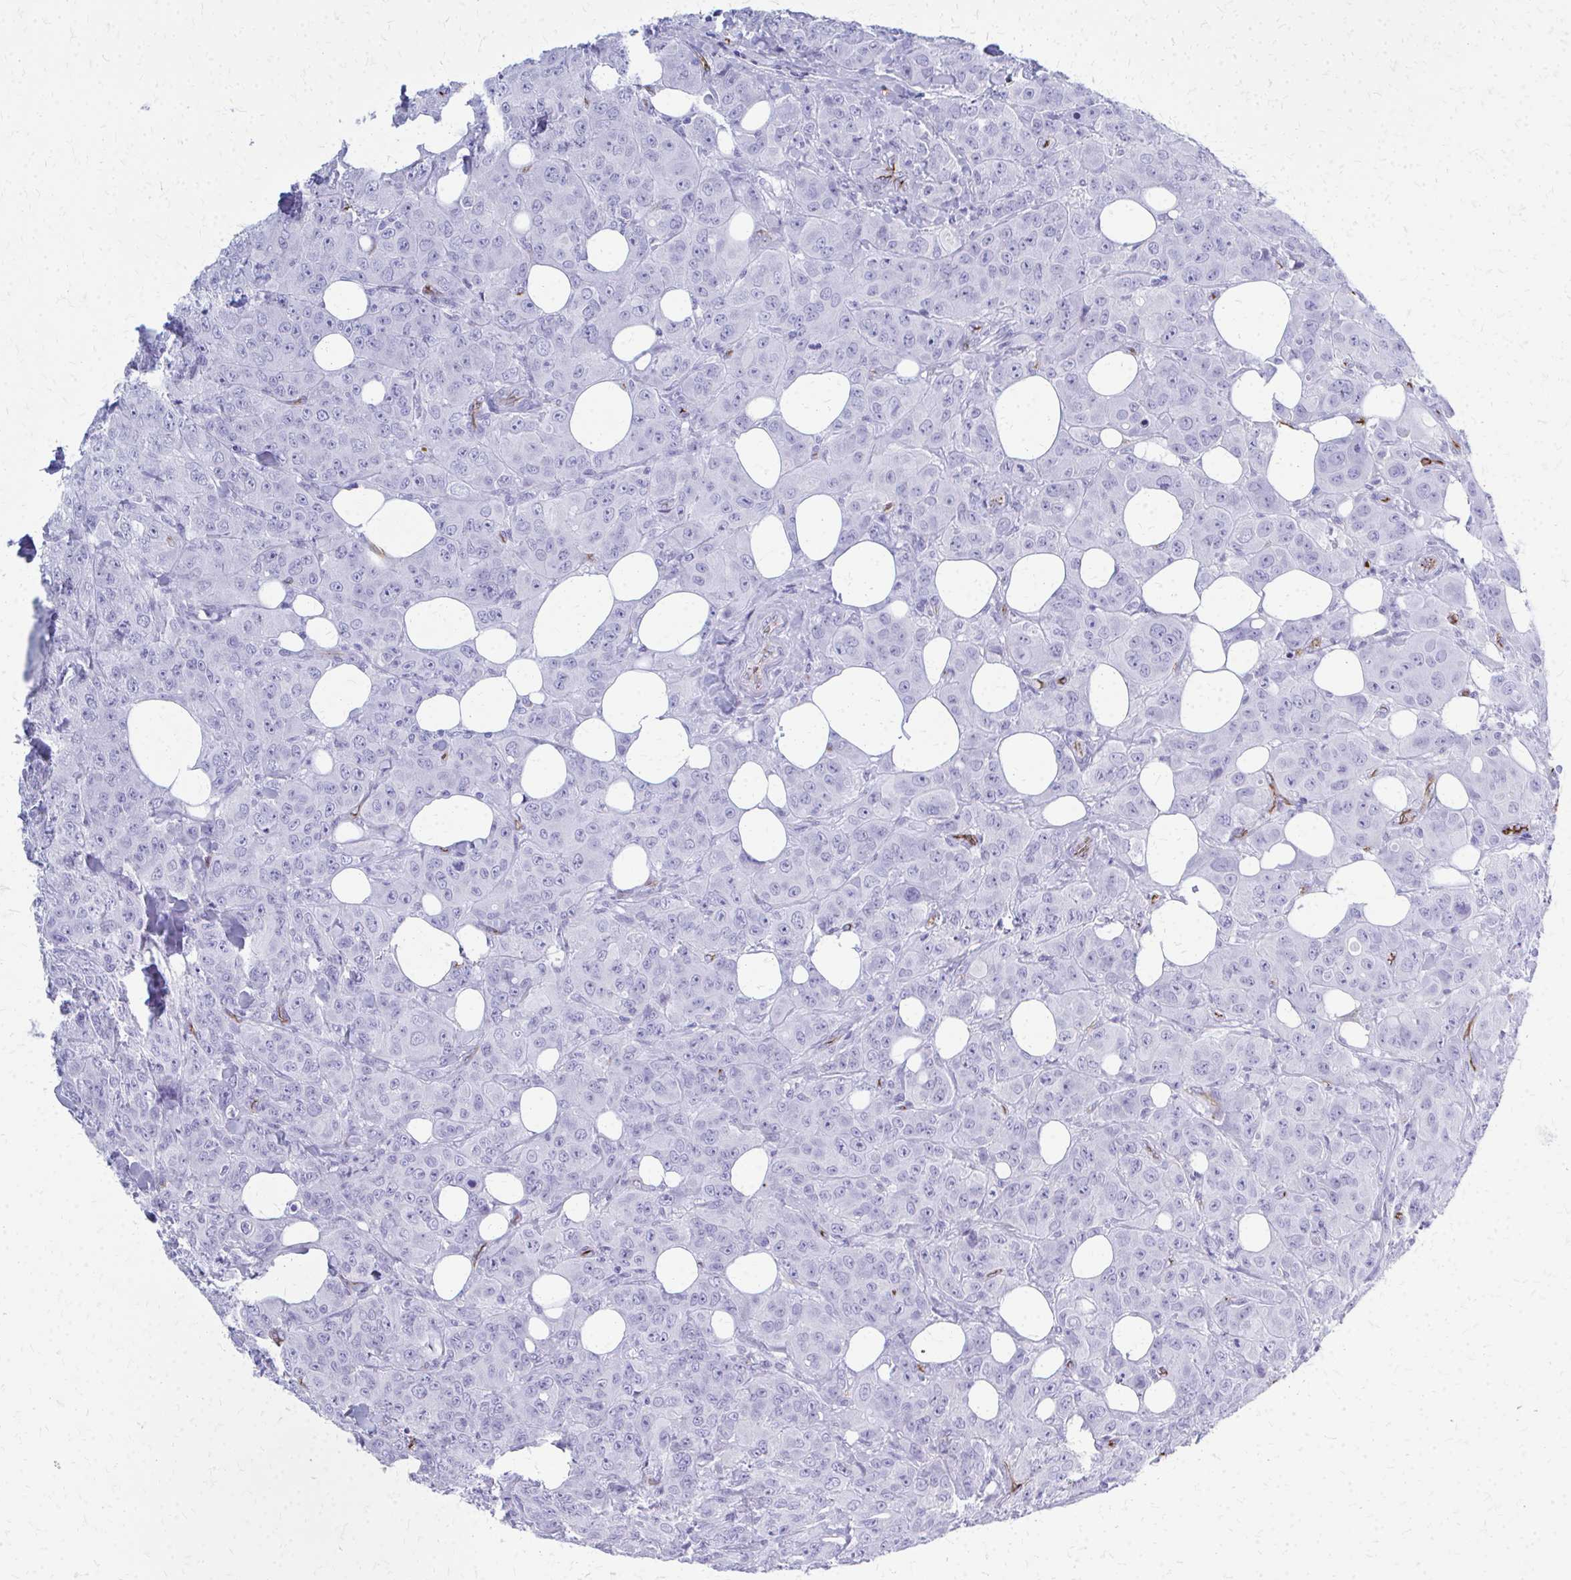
{"staining": {"intensity": "negative", "quantity": "none", "location": "none"}, "tissue": "breast cancer", "cell_type": "Tumor cells", "image_type": "cancer", "snomed": [{"axis": "morphology", "description": "Normal tissue, NOS"}, {"axis": "morphology", "description": "Duct carcinoma"}, {"axis": "topography", "description": "Breast"}], "caption": "An image of breast invasive ductal carcinoma stained for a protein exhibits no brown staining in tumor cells.", "gene": "TPSG1", "patient": {"sex": "female", "age": 43}}